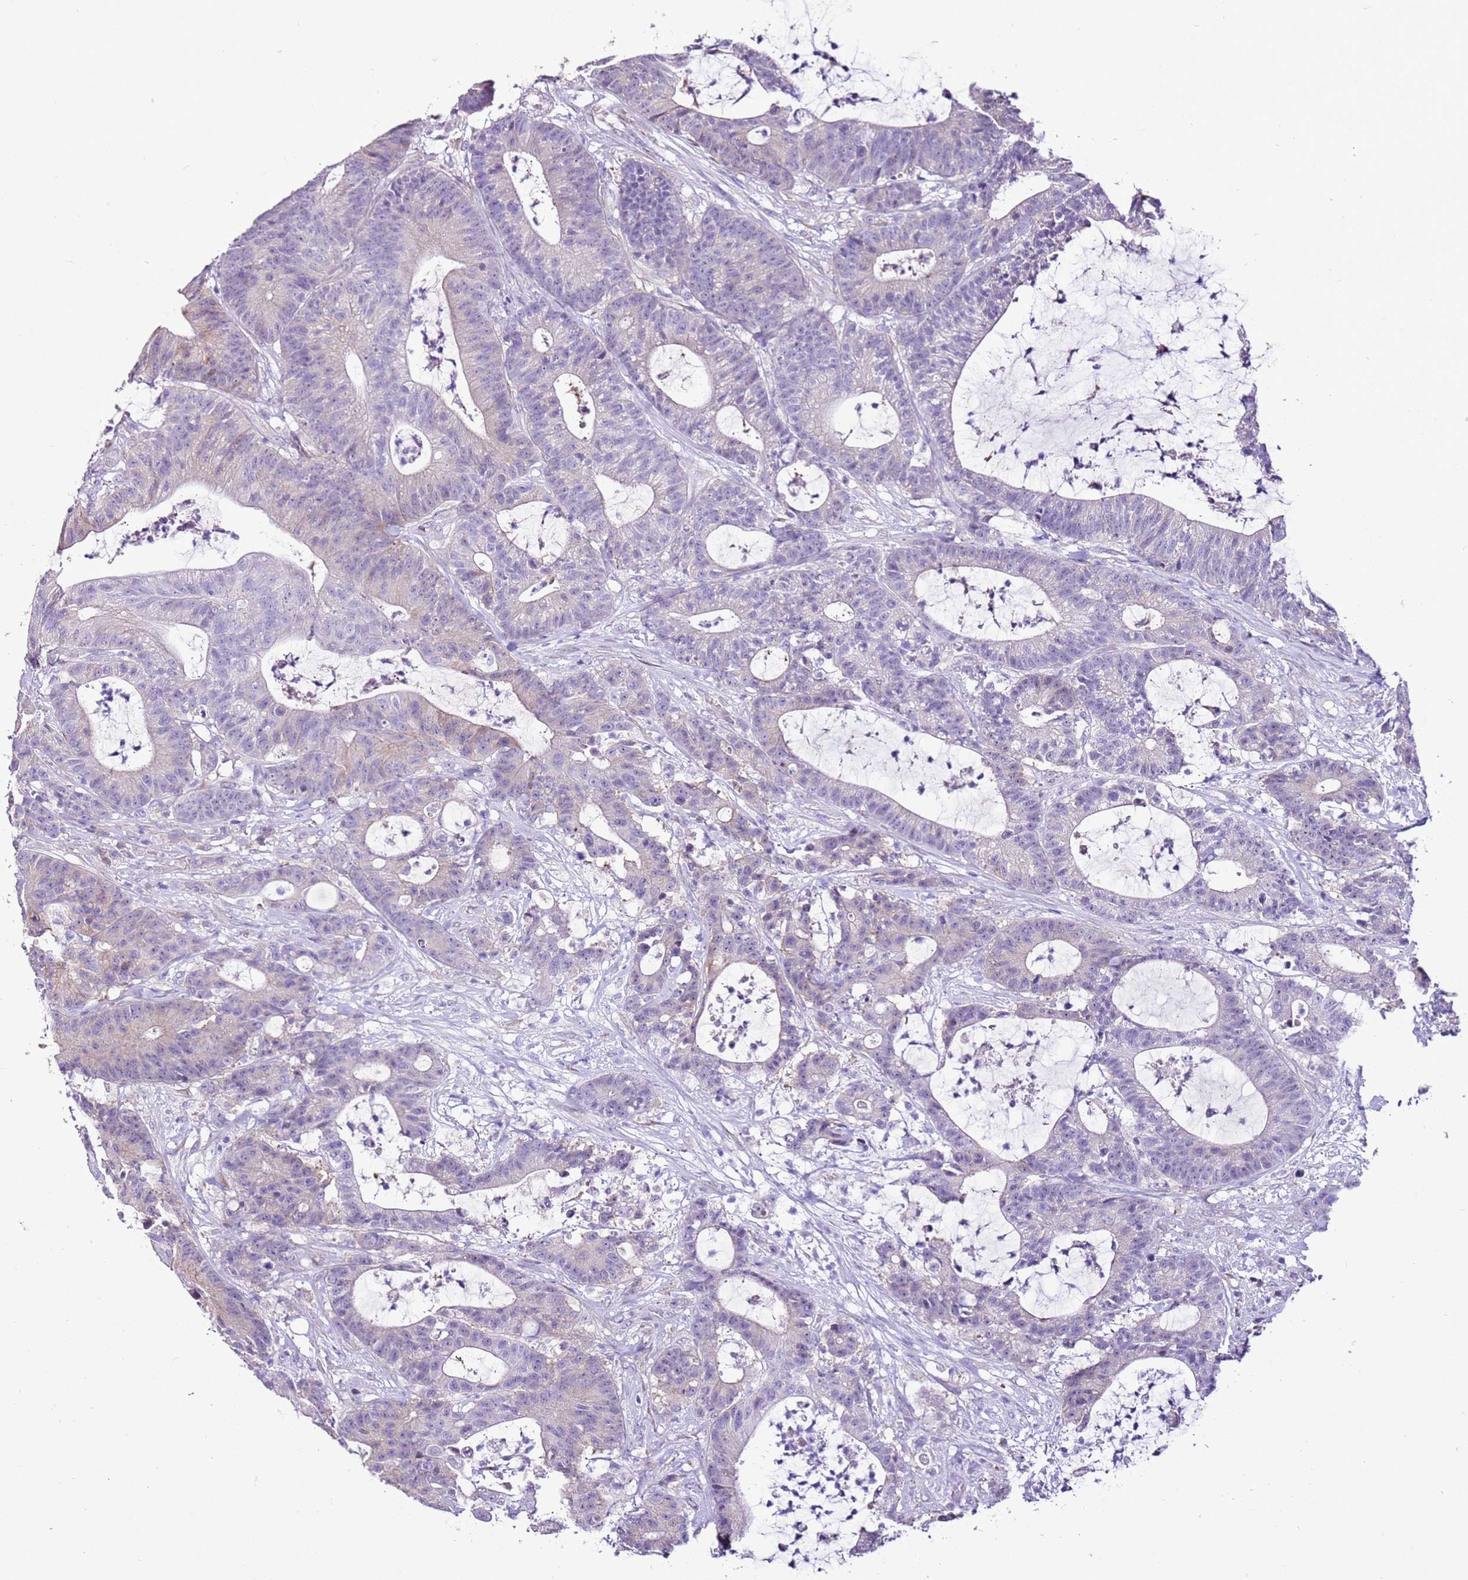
{"staining": {"intensity": "negative", "quantity": "none", "location": "none"}, "tissue": "colorectal cancer", "cell_type": "Tumor cells", "image_type": "cancer", "snomed": [{"axis": "morphology", "description": "Adenocarcinoma, NOS"}, {"axis": "topography", "description": "Colon"}], "caption": "Protein analysis of adenocarcinoma (colorectal) exhibits no significant positivity in tumor cells.", "gene": "SLC38A5", "patient": {"sex": "female", "age": 84}}